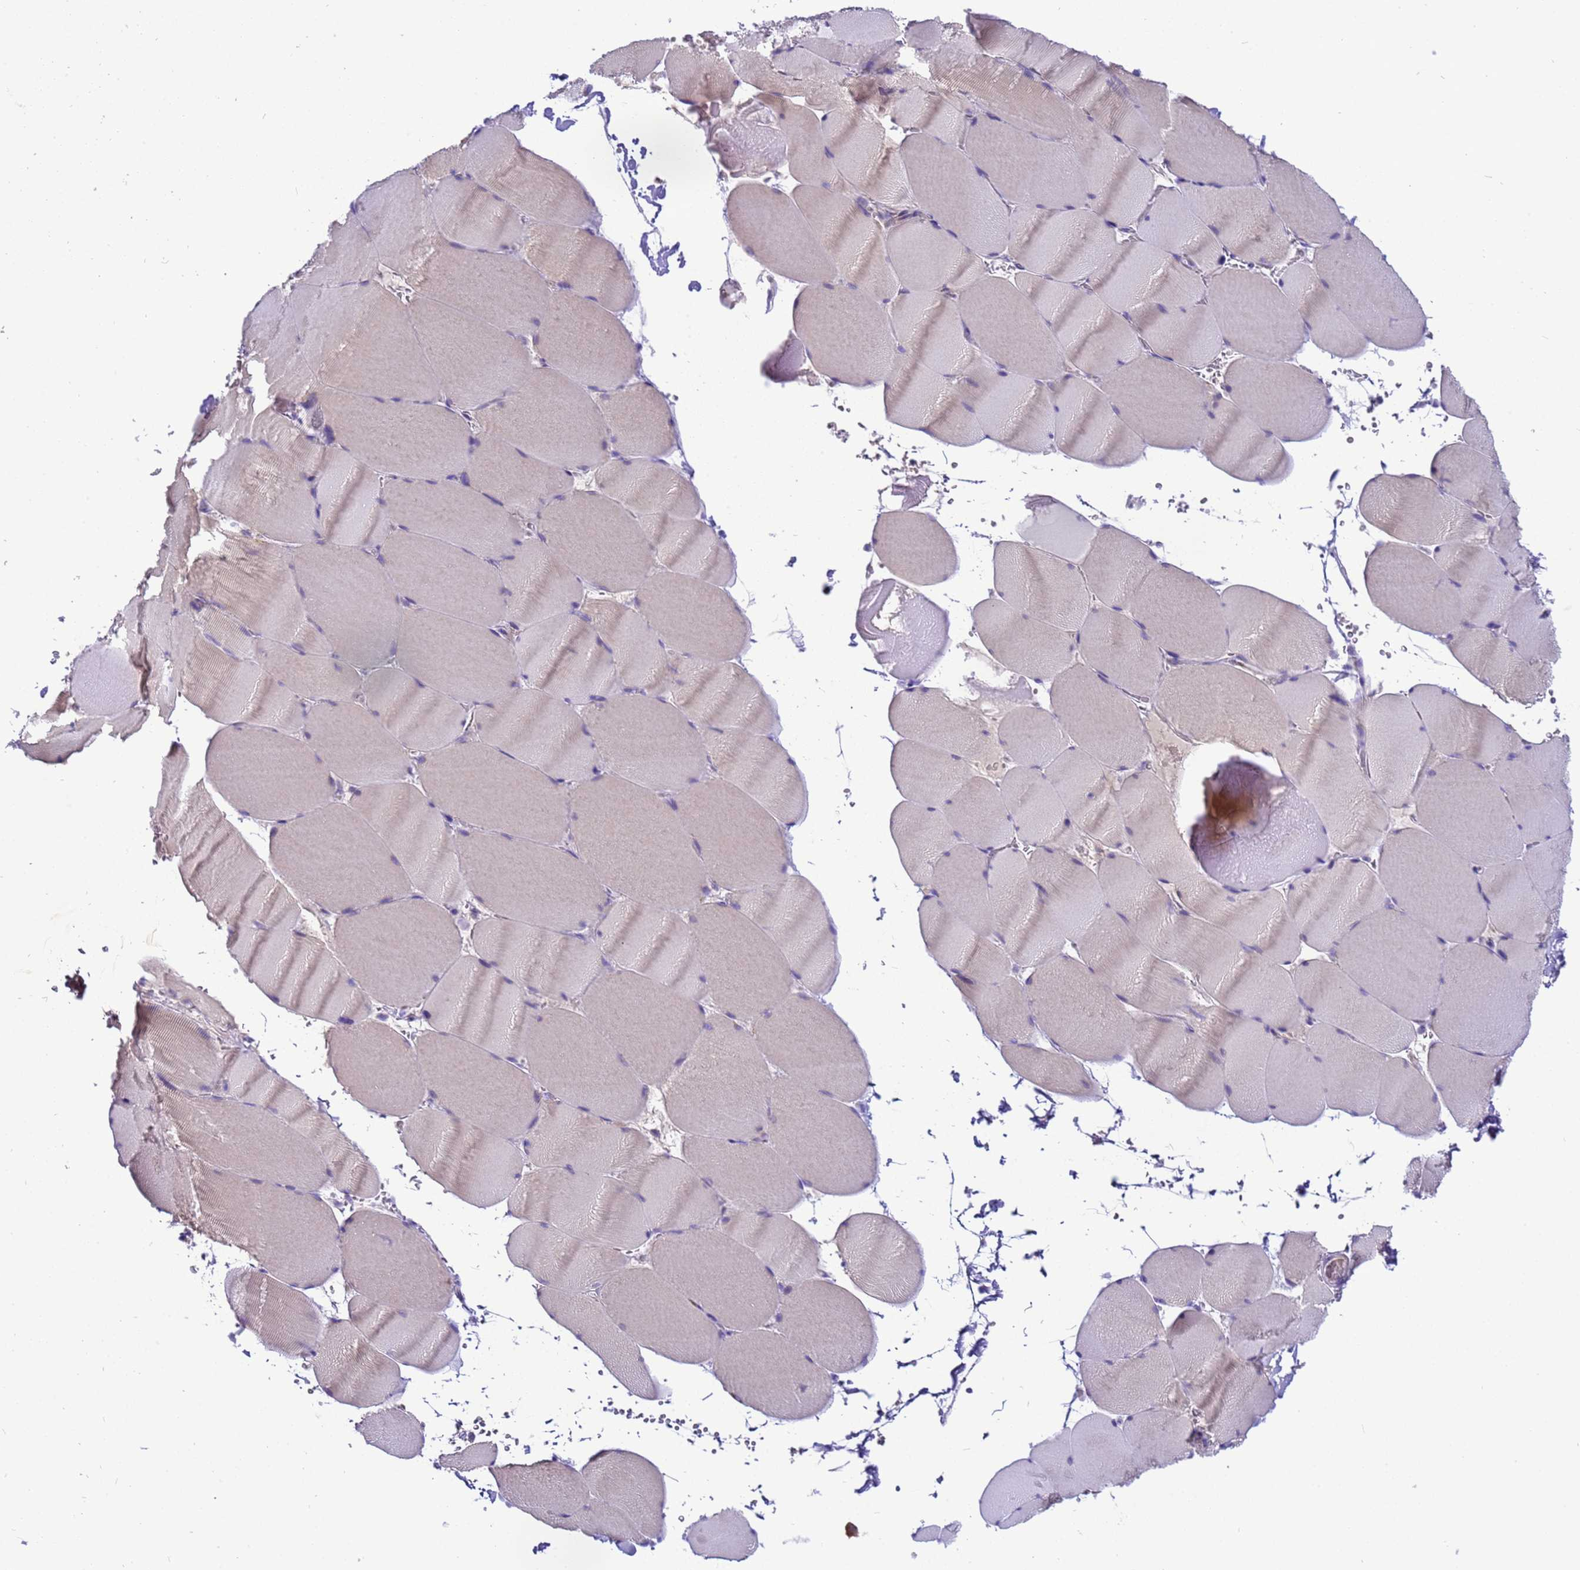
{"staining": {"intensity": "negative", "quantity": "none", "location": "none"}, "tissue": "skeletal muscle", "cell_type": "Myocytes", "image_type": "normal", "snomed": [{"axis": "morphology", "description": "Normal tissue, NOS"}, {"axis": "topography", "description": "Skeletal muscle"}, {"axis": "topography", "description": "Head-Neck"}], "caption": "High power microscopy histopathology image of an IHC photomicrograph of unremarkable skeletal muscle, revealing no significant staining in myocytes.", "gene": "PIEZO2", "patient": {"sex": "male", "age": 66}}